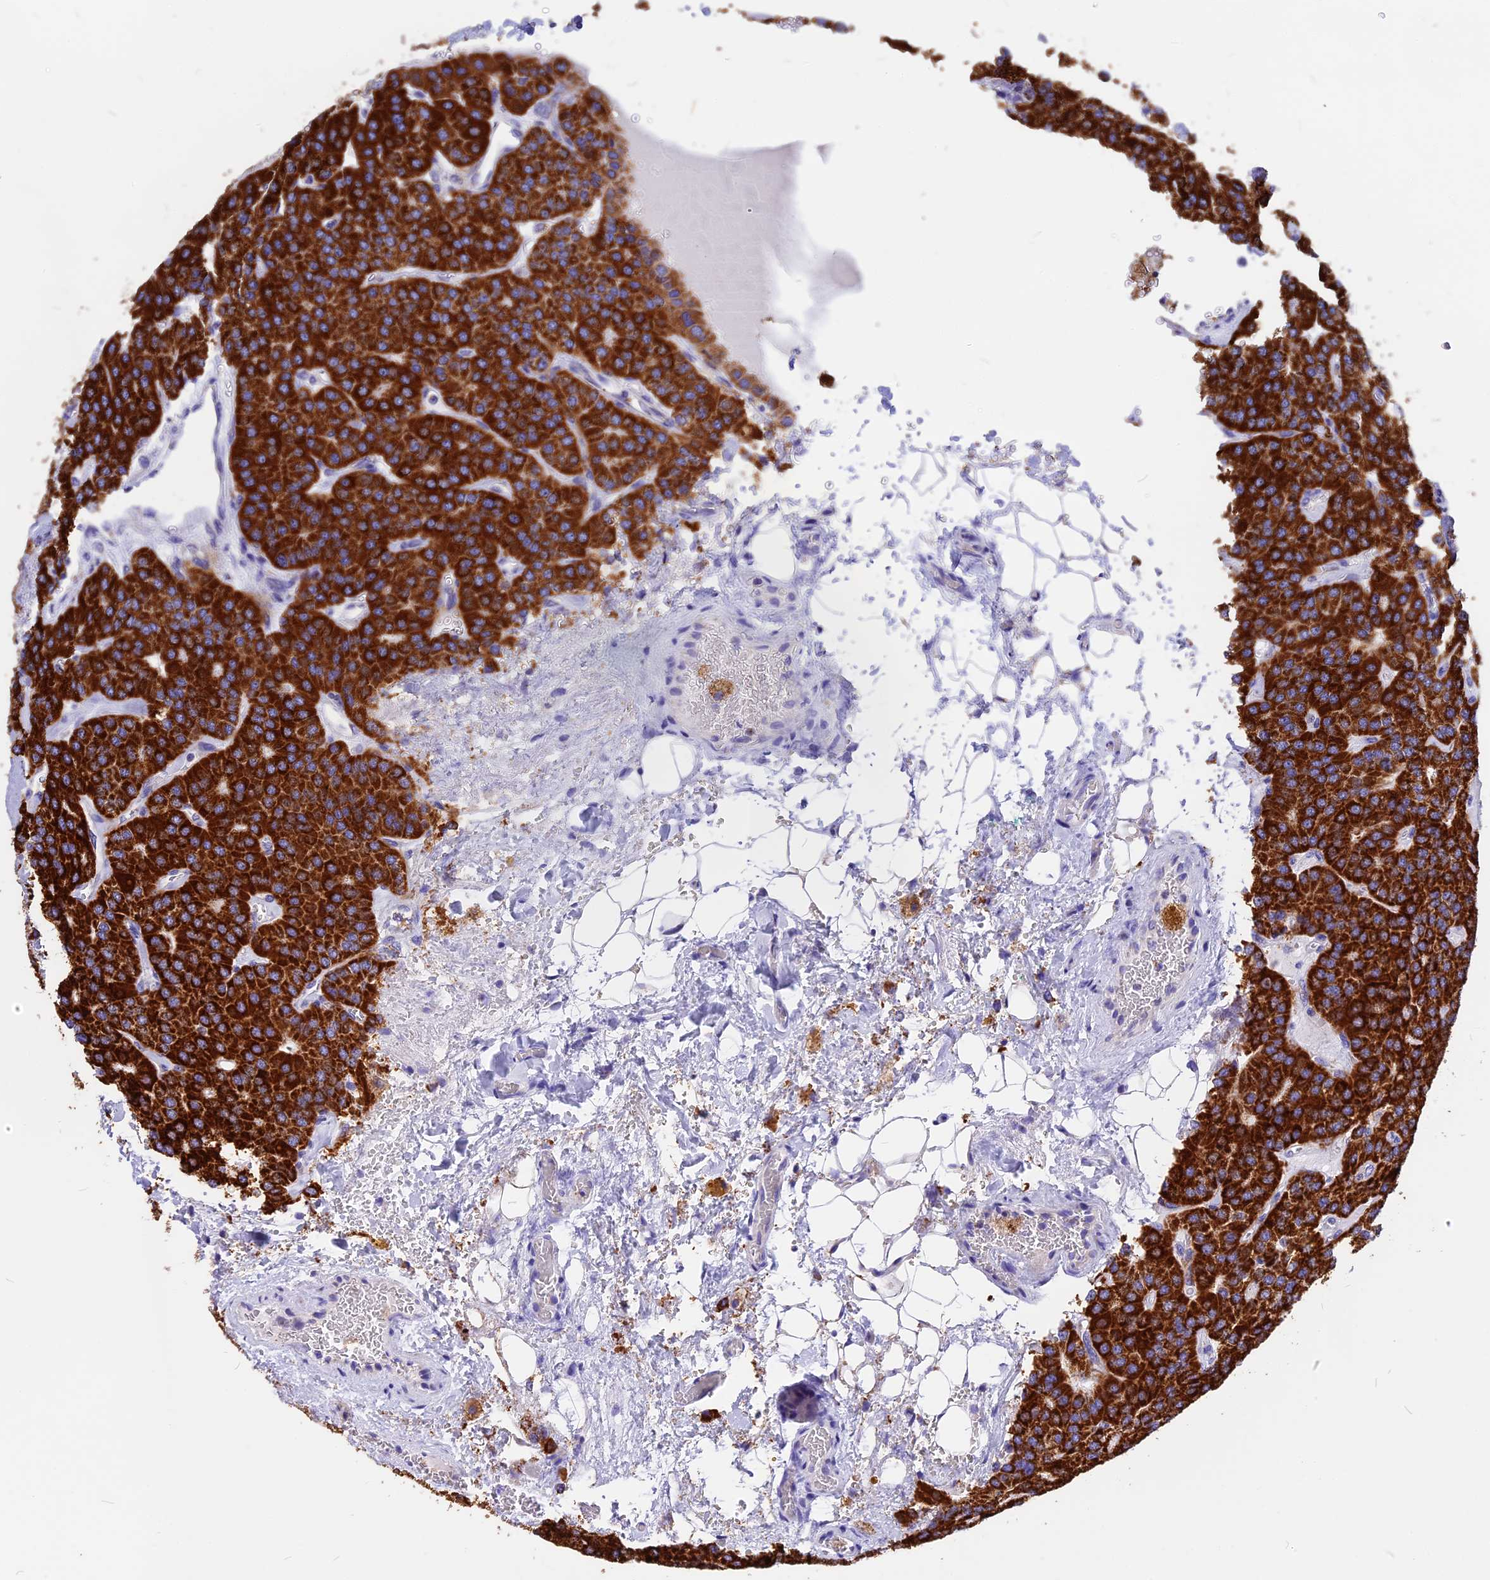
{"staining": {"intensity": "strong", "quantity": ">75%", "location": "cytoplasmic/membranous"}, "tissue": "parathyroid gland", "cell_type": "Glandular cells", "image_type": "normal", "snomed": [{"axis": "morphology", "description": "Normal tissue, NOS"}, {"axis": "morphology", "description": "Adenoma, NOS"}, {"axis": "topography", "description": "Parathyroid gland"}], "caption": "Protein expression analysis of normal human parathyroid gland reveals strong cytoplasmic/membranous positivity in about >75% of glandular cells. (Brightfield microscopy of DAB IHC at high magnification).", "gene": "VDAC2", "patient": {"sex": "female", "age": 86}}